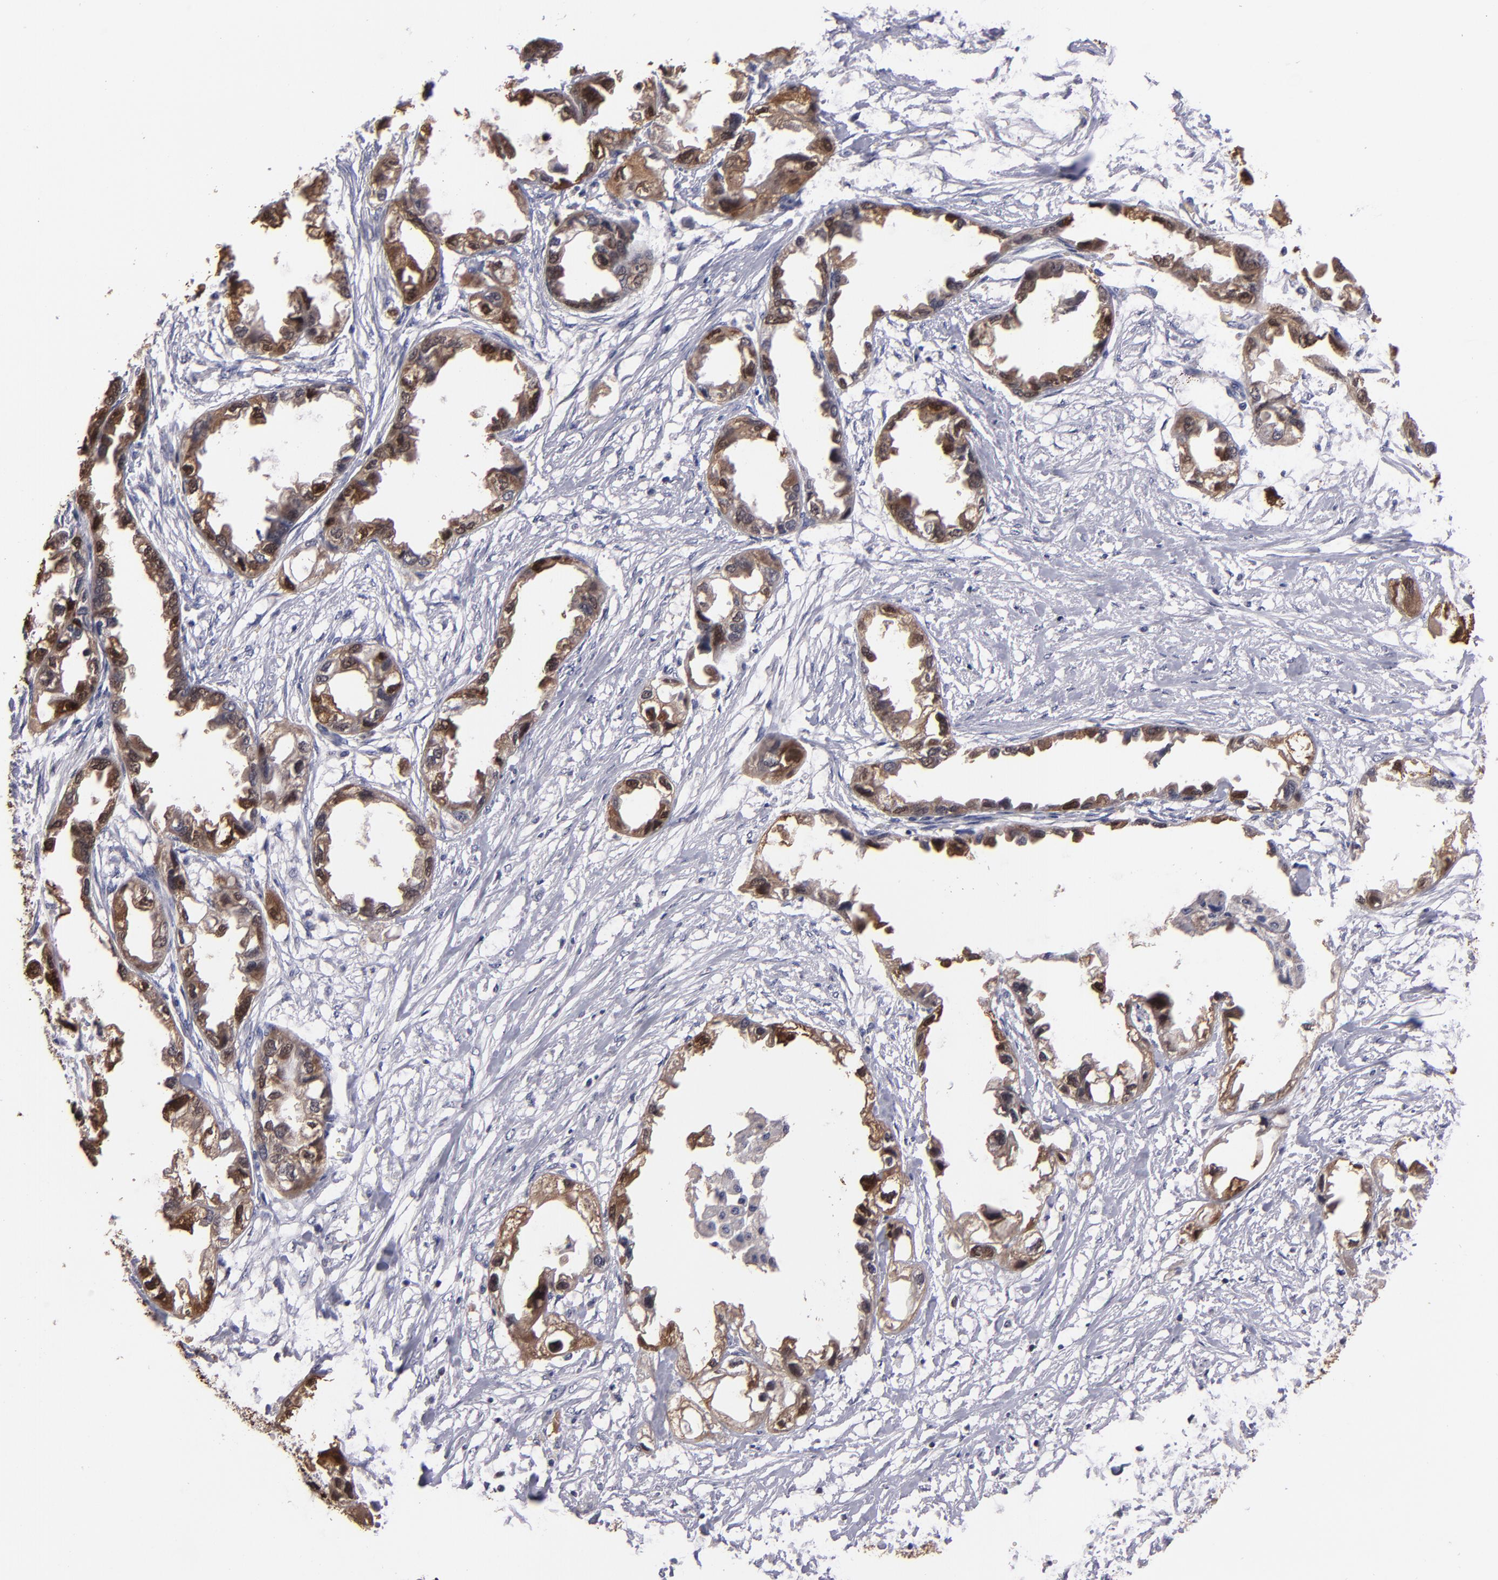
{"staining": {"intensity": "moderate", "quantity": "25%-75%", "location": "cytoplasmic/membranous,nuclear"}, "tissue": "endometrial cancer", "cell_type": "Tumor cells", "image_type": "cancer", "snomed": [{"axis": "morphology", "description": "Adenocarcinoma, NOS"}, {"axis": "topography", "description": "Endometrium"}], "caption": "A photomicrograph showing moderate cytoplasmic/membranous and nuclear positivity in about 25%-75% of tumor cells in endometrial adenocarcinoma, as visualized by brown immunohistochemical staining.", "gene": "S100A1", "patient": {"sex": "female", "age": 67}}